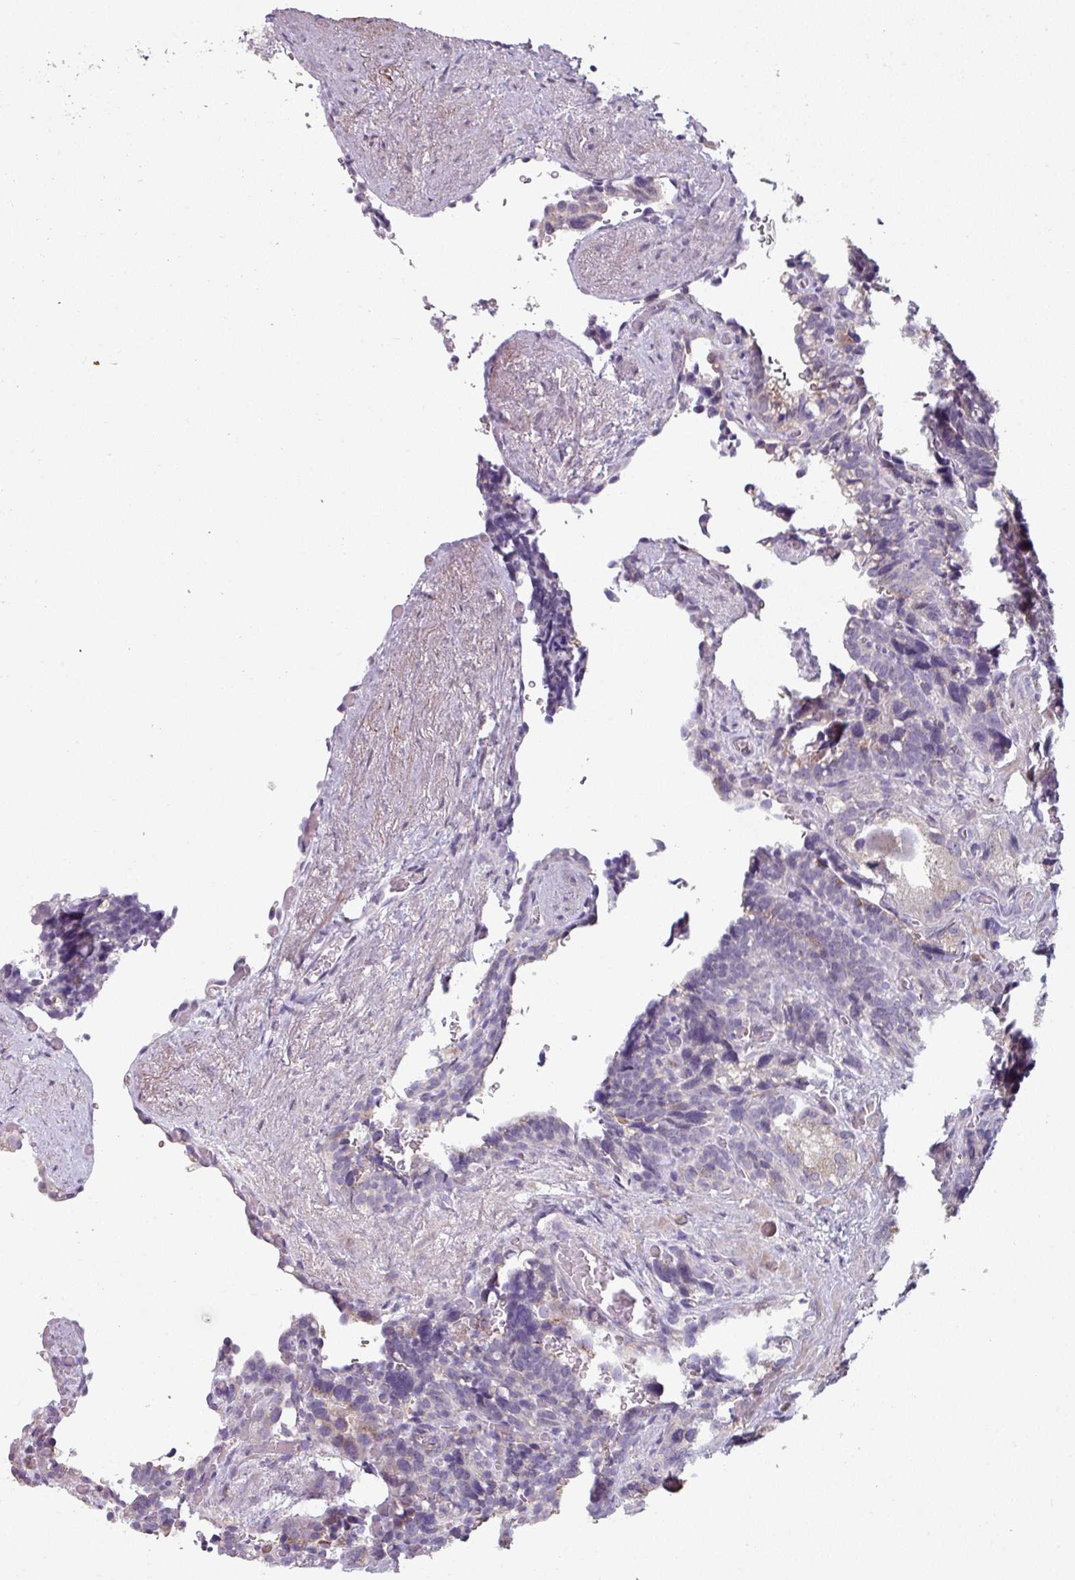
{"staining": {"intensity": "negative", "quantity": "none", "location": "none"}, "tissue": "seminal vesicle", "cell_type": "Glandular cells", "image_type": "normal", "snomed": [{"axis": "morphology", "description": "Normal tissue, NOS"}, {"axis": "topography", "description": "Seminal veicle"}], "caption": "IHC micrograph of normal seminal vesicle: human seminal vesicle stained with DAB reveals no significant protein positivity in glandular cells.", "gene": "MAGEC3", "patient": {"sex": "male", "age": 68}}